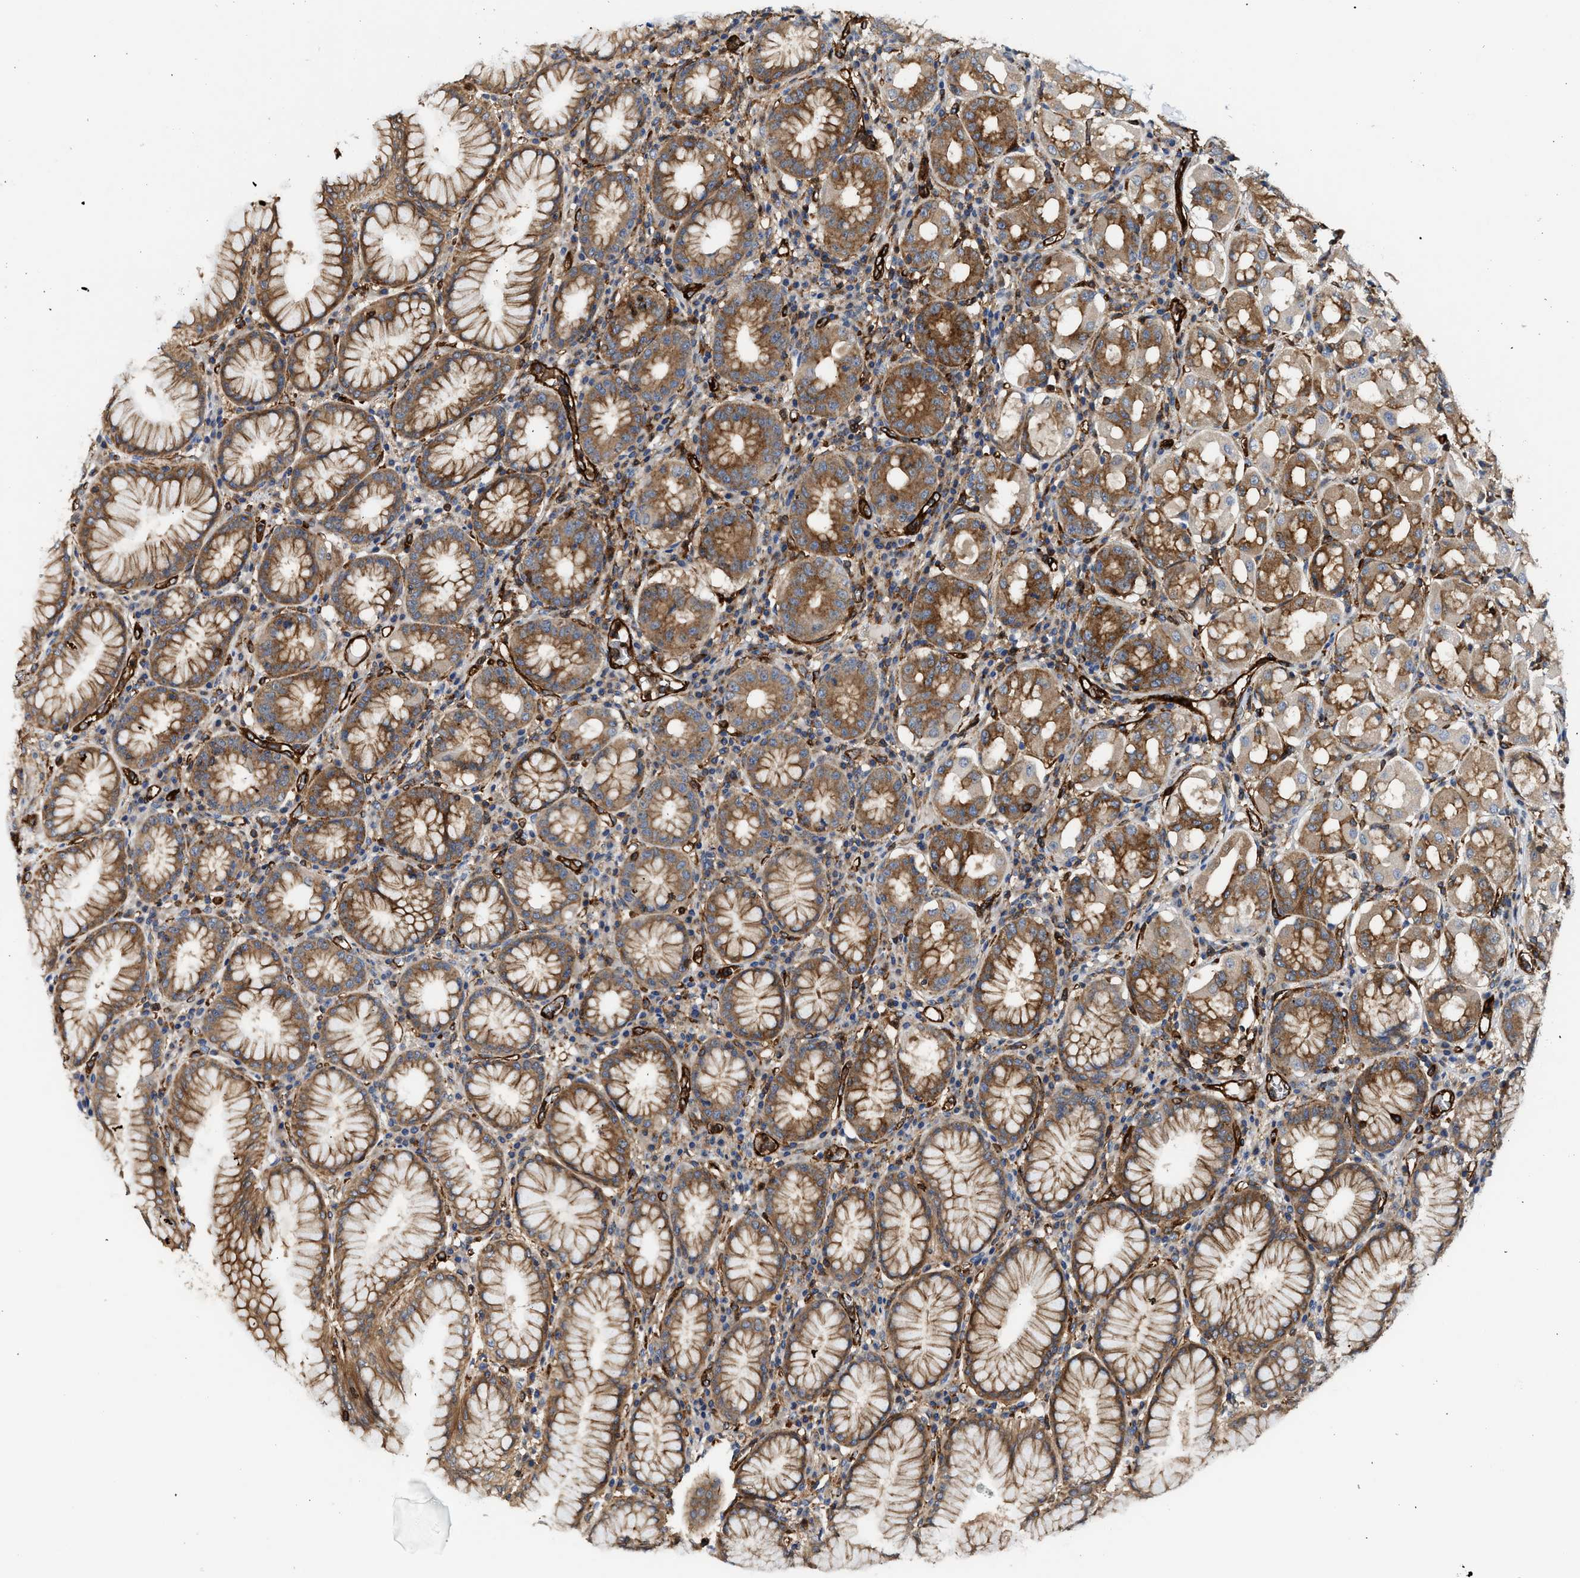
{"staining": {"intensity": "moderate", "quantity": ">75%", "location": "cytoplasmic/membranous"}, "tissue": "stomach", "cell_type": "Glandular cells", "image_type": "normal", "snomed": [{"axis": "morphology", "description": "Normal tissue, NOS"}, {"axis": "topography", "description": "Stomach"}, {"axis": "topography", "description": "Stomach, lower"}], "caption": "The photomicrograph shows immunohistochemical staining of unremarkable stomach. There is moderate cytoplasmic/membranous expression is appreciated in about >75% of glandular cells. The staining is performed using DAB (3,3'-diaminobenzidine) brown chromogen to label protein expression. The nuclei are counter-stained blue using hematoxylin.", "gene": "HIP1", "patient": {"sex": "female", "age": 56}}